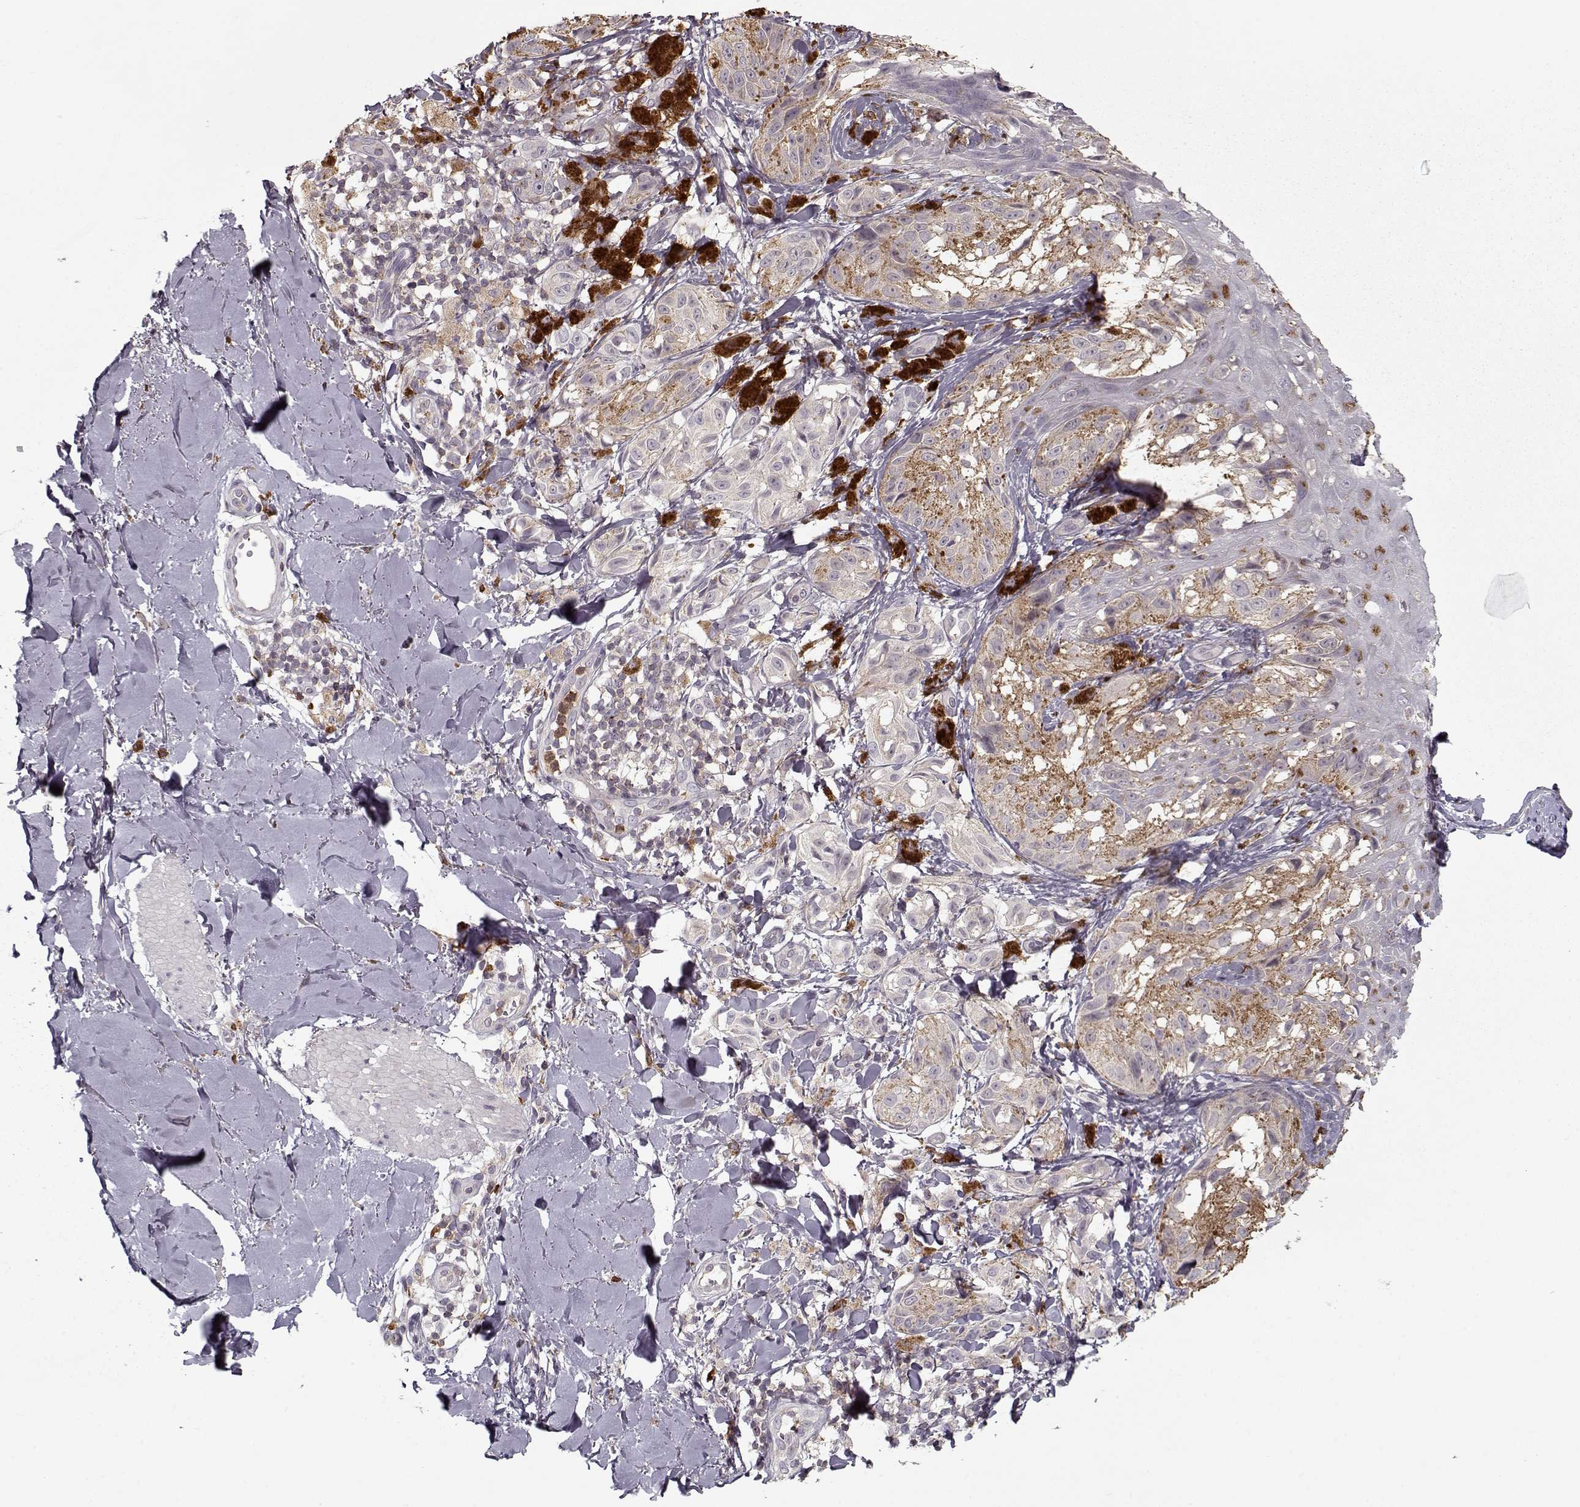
{"staining": {"intensity": "negative", "quantity": "none", "location": "none"}, "tissue": "melanoma", "cell_type": "Tumor cells", "image_type": "cancer", "snomed": [{"axis": "morphology", "description": "Malignant melanoma, NOS"}, {"axis": "topography", "description": "Skin"}], "caption": "This is an IHC micrograph of human melanoma. There is no positivity in tumor cells.", "gene": "UNC13D", "patient": {"sex": "male", "age": 36}}